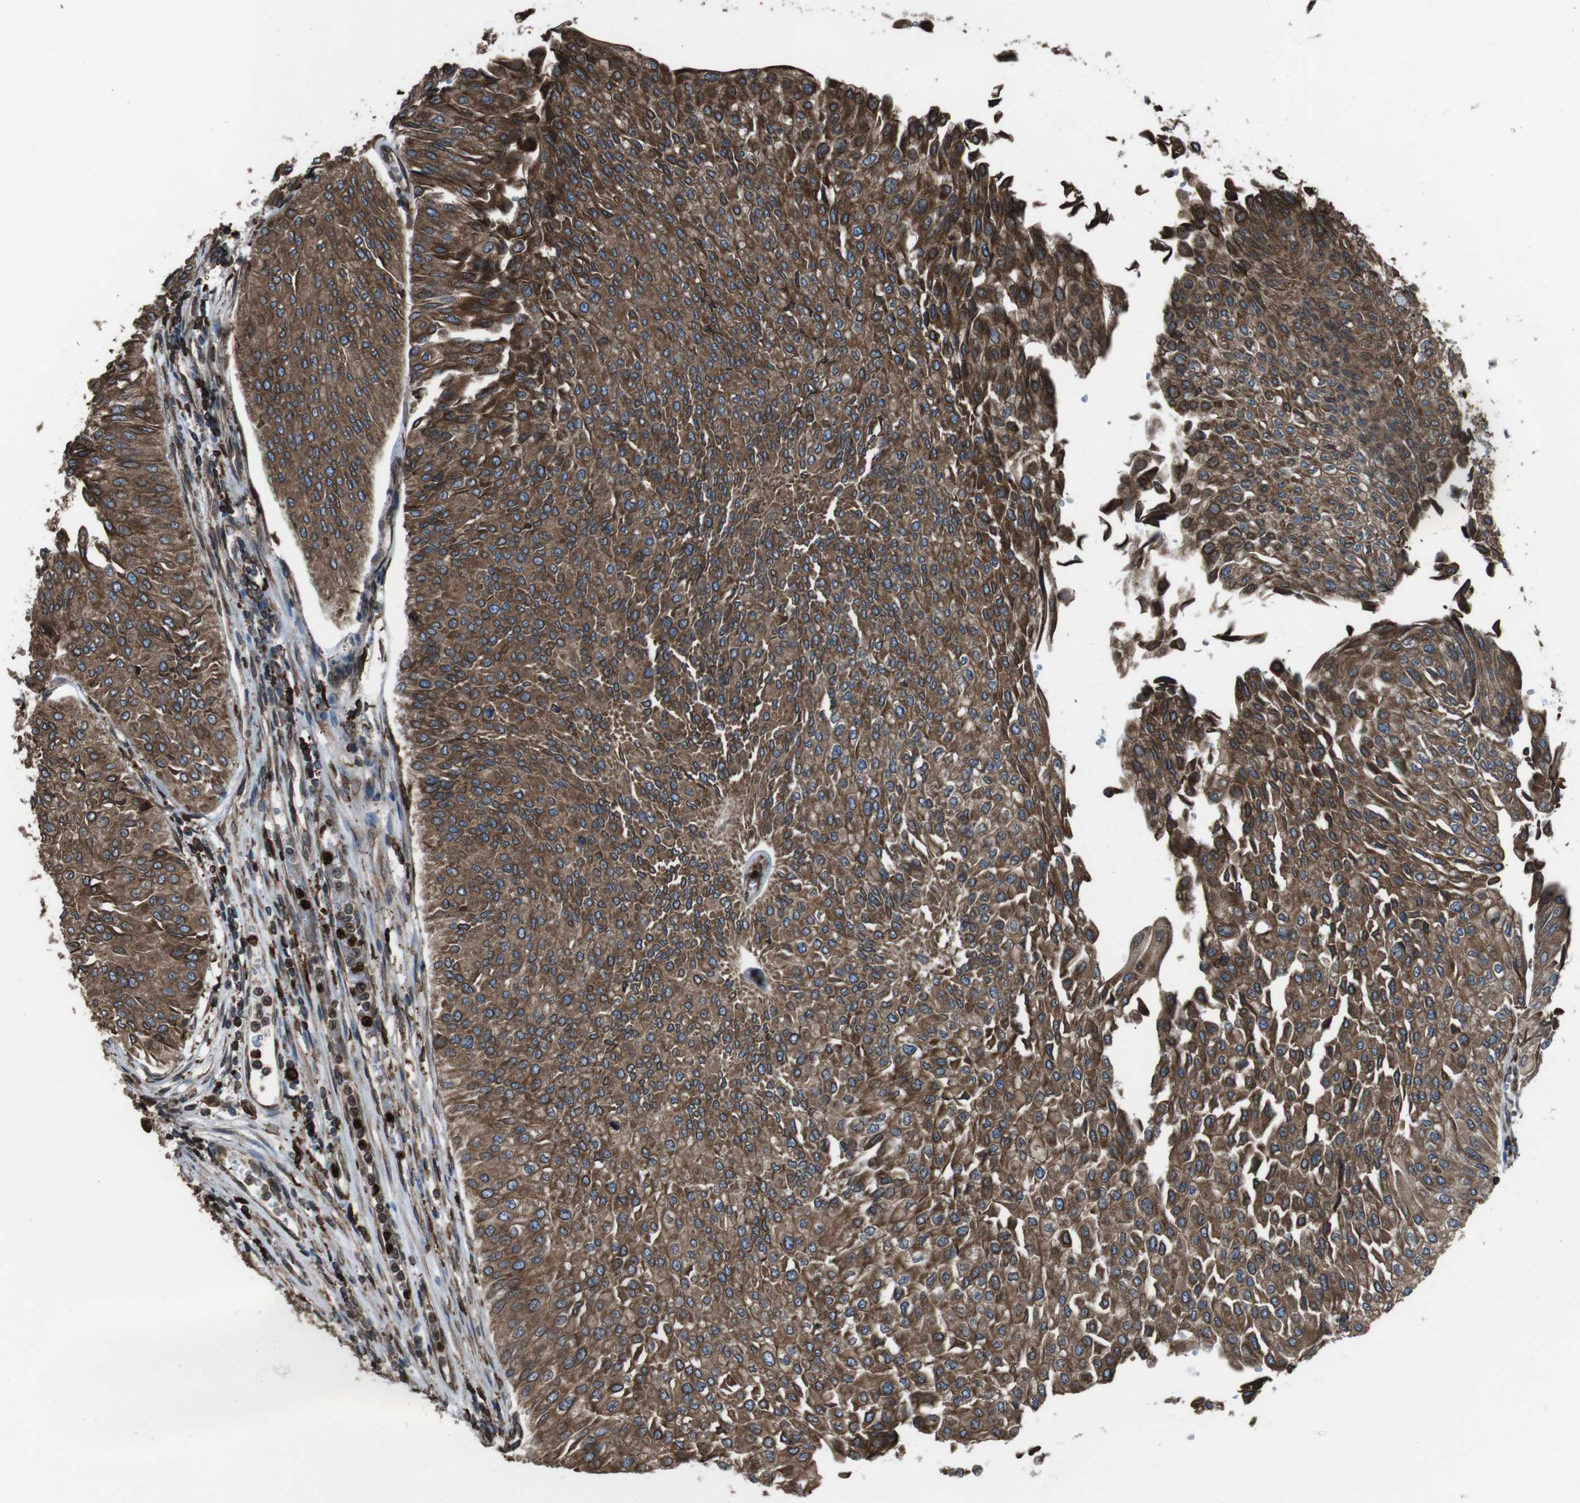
{"staining": {"intensity": "moderate", "quantity": ">75%", "location": "cytoplasmic/membranous"}, "tissue": "urothelial cancer", "cell_type": "Tumor cells", "image_type": "cancer", "snomed": [{"axis": "morphology", "description": "Urothelial carcinoma, Low grade"}, {"axis": "topography", "description": "Urinary bladder"}], "caption": "This micrograph reveals immunohistochemistry staining of human urothelial cancer, with medium moderate cytoplasmic/membranous expression in approximately >75% of tumor cells.", "gene": "APMAP", "patient": {"sex": "male", "age": 67}}